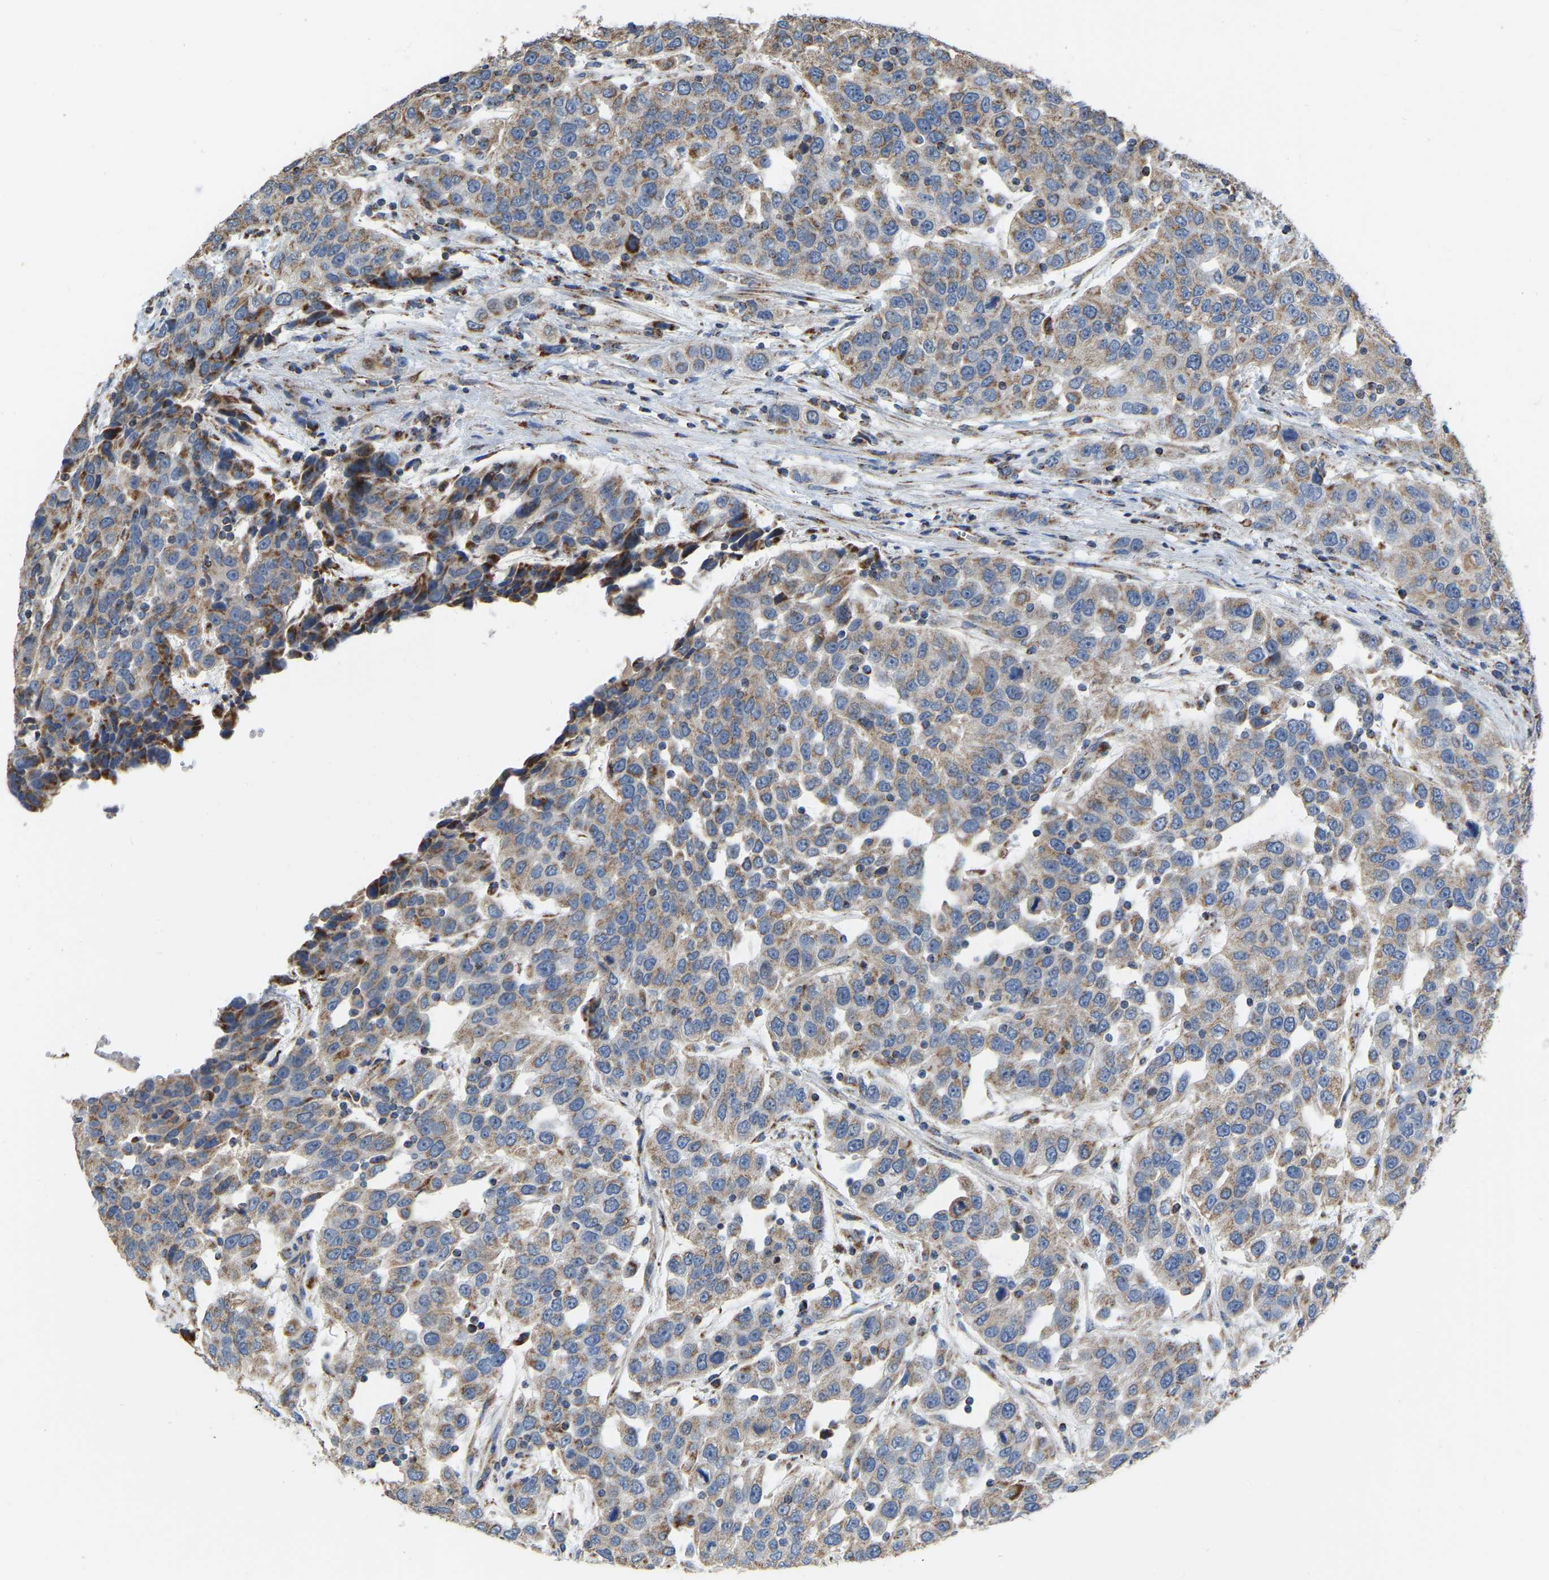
{"staining": {"intensity": "weak", "quantity": "25%-75%", "location": "cytoplasmic/membranous"}, "tissue": "urothelial cancer", "cell_type": "Tumor cells", "image_type": "cancer", "snomed": [{"axis": "morphology", "description": "Urothelial carcinoma, High grade"}, {"axis": "topography", "description": "Urinary bladder"}], "caption": "The micrograph reveals staining of high-grade urothelial carcinoma, revealing weak cytoplasmic/membranous protein expression (brown color) within tumor cells. (IHC, brightfield microscopy, high magnification).", "gene": "CBLB", "patient": {"sex": "female", "age": 80}}